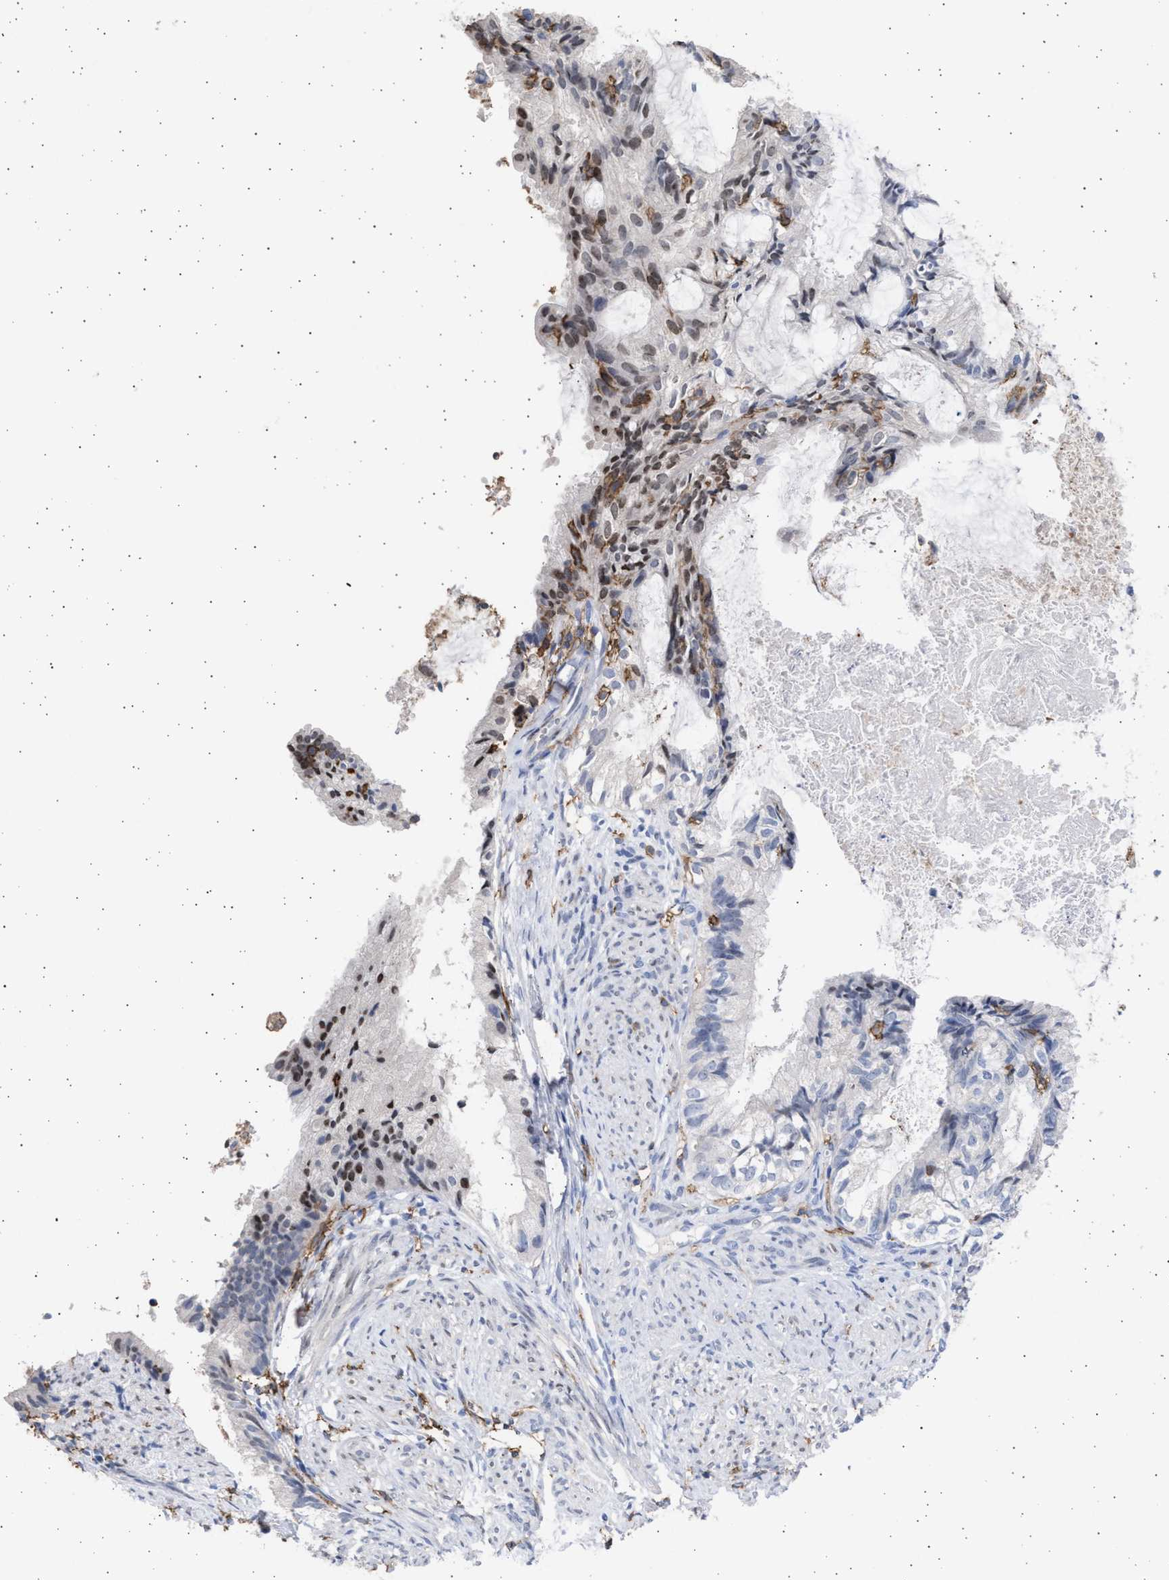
{"staining": {"intensity": "moderate", "quantity": "25%-75%", "location": "nuclear"}, "tissue": "cervical cancer", "cell_type": "Tumor cells", "image_type": "cancer", "snomed": [{"axis": "morphology", "description": "Normal tissue, NOS"}, {"axis": "morphology", "description": "Adenocarcinoma, NOS"}, {"axis": "topography", "description": "Cervix"}, {"axis": "topography", "description": "Endometrium"}], "caption": "IHC image of neoplastic tissue: cervical cancer (adenocarcinoma) stained using immunohistochemistry (IHC) exhibits medium levels of moderate protein expression localized specifically in the nuclear of tumor cells, appearing as a nuclear brown color.", "gene": "FCER1A", "patient": {"sex": "female", "age": 86}}